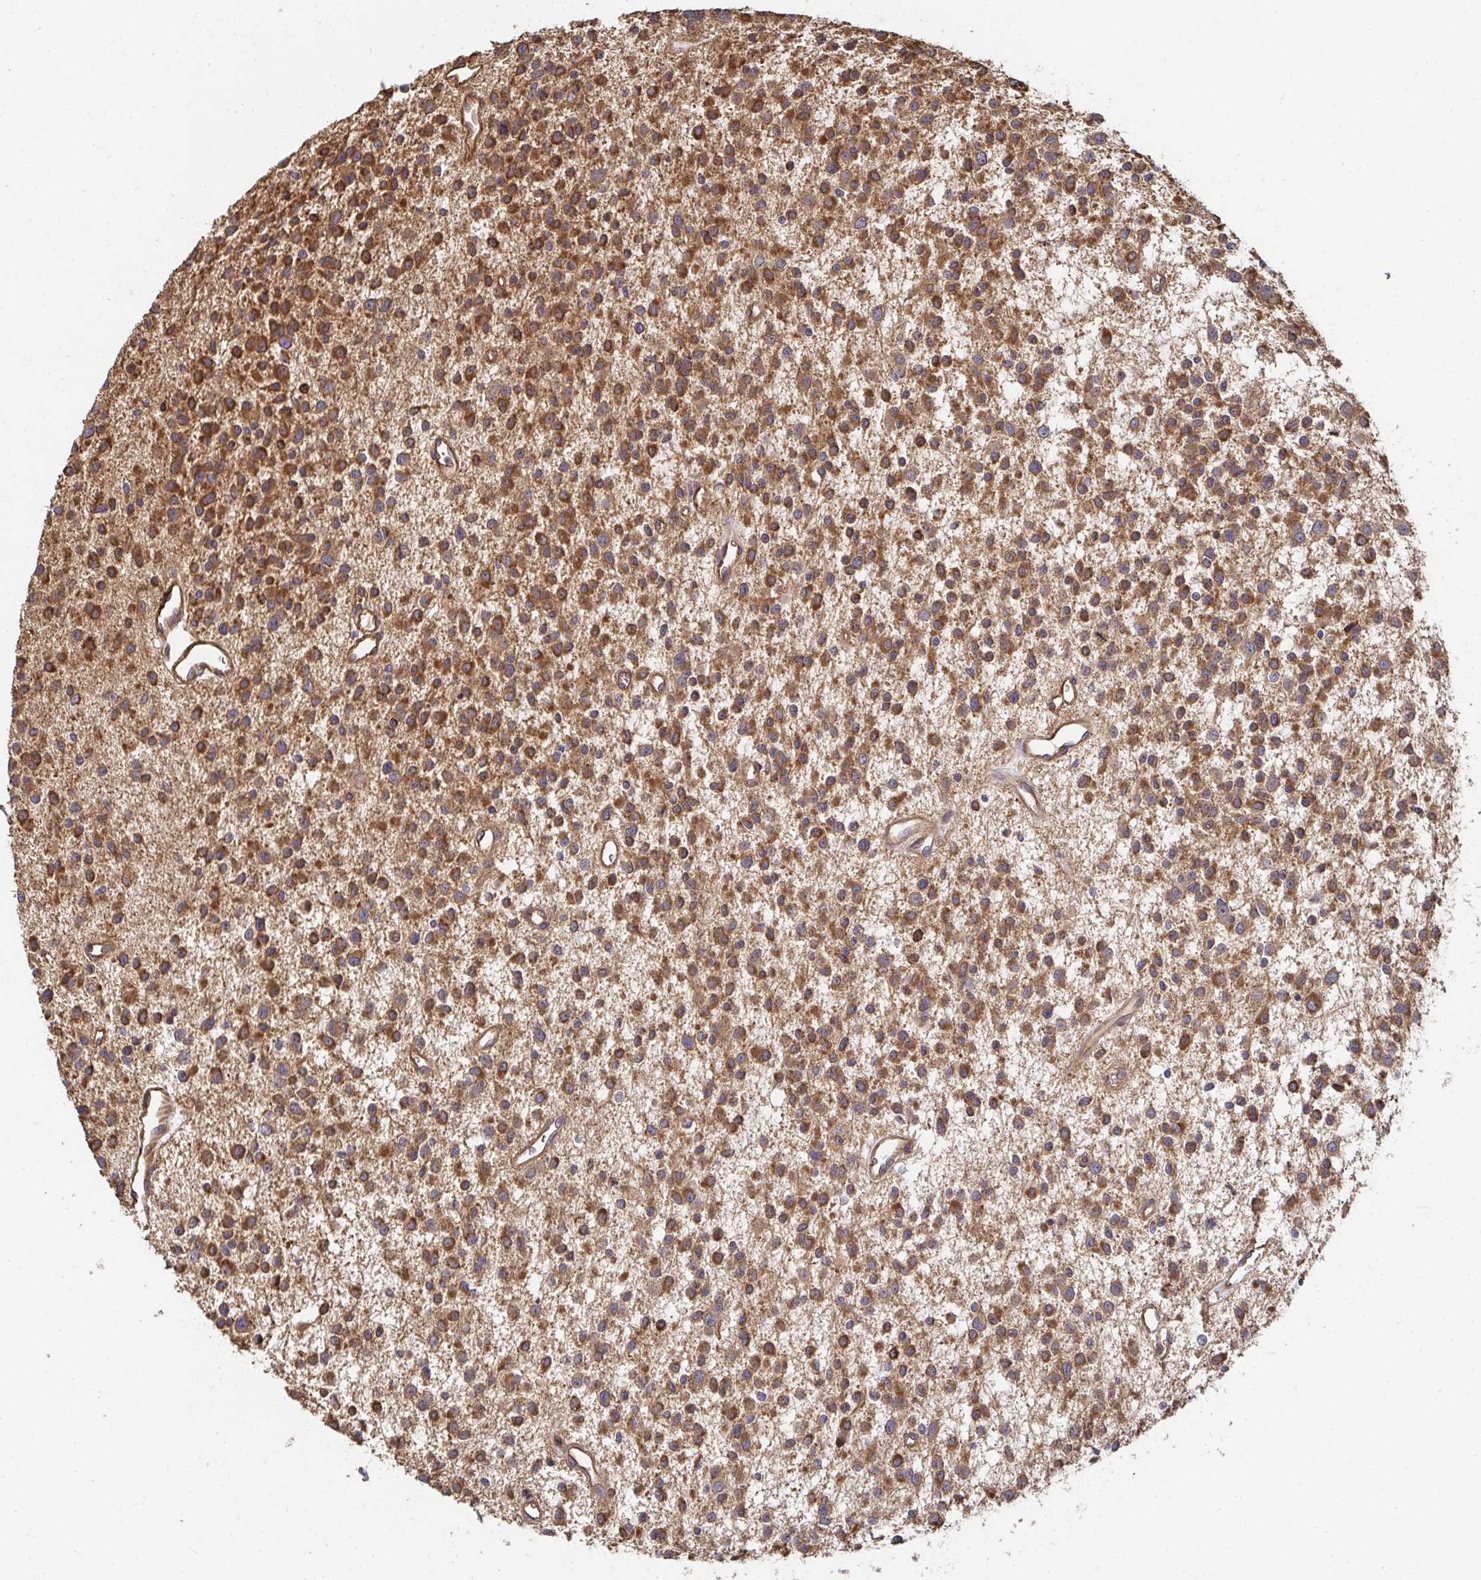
{"staining": {"intensity": "strong", "quantity": "25%-75%", "location": "cytoplasmic/membranous"}, "tissue": "glioma", "cell_type": "Tumor cells", "image_type": "cancer", "snomed": [{"axis": "morphology", "description": "Glioma, malignant, Low grade"}, {"axis": "topography", "description": "Brain"}], "caption": "Glioma stained with a brown dye displays strong cytoplasmic/membranous positive staining in about 25%-75% of tumor cells.", "gene": "APBB1", "patient": {"sex": "male", "age": 43}}